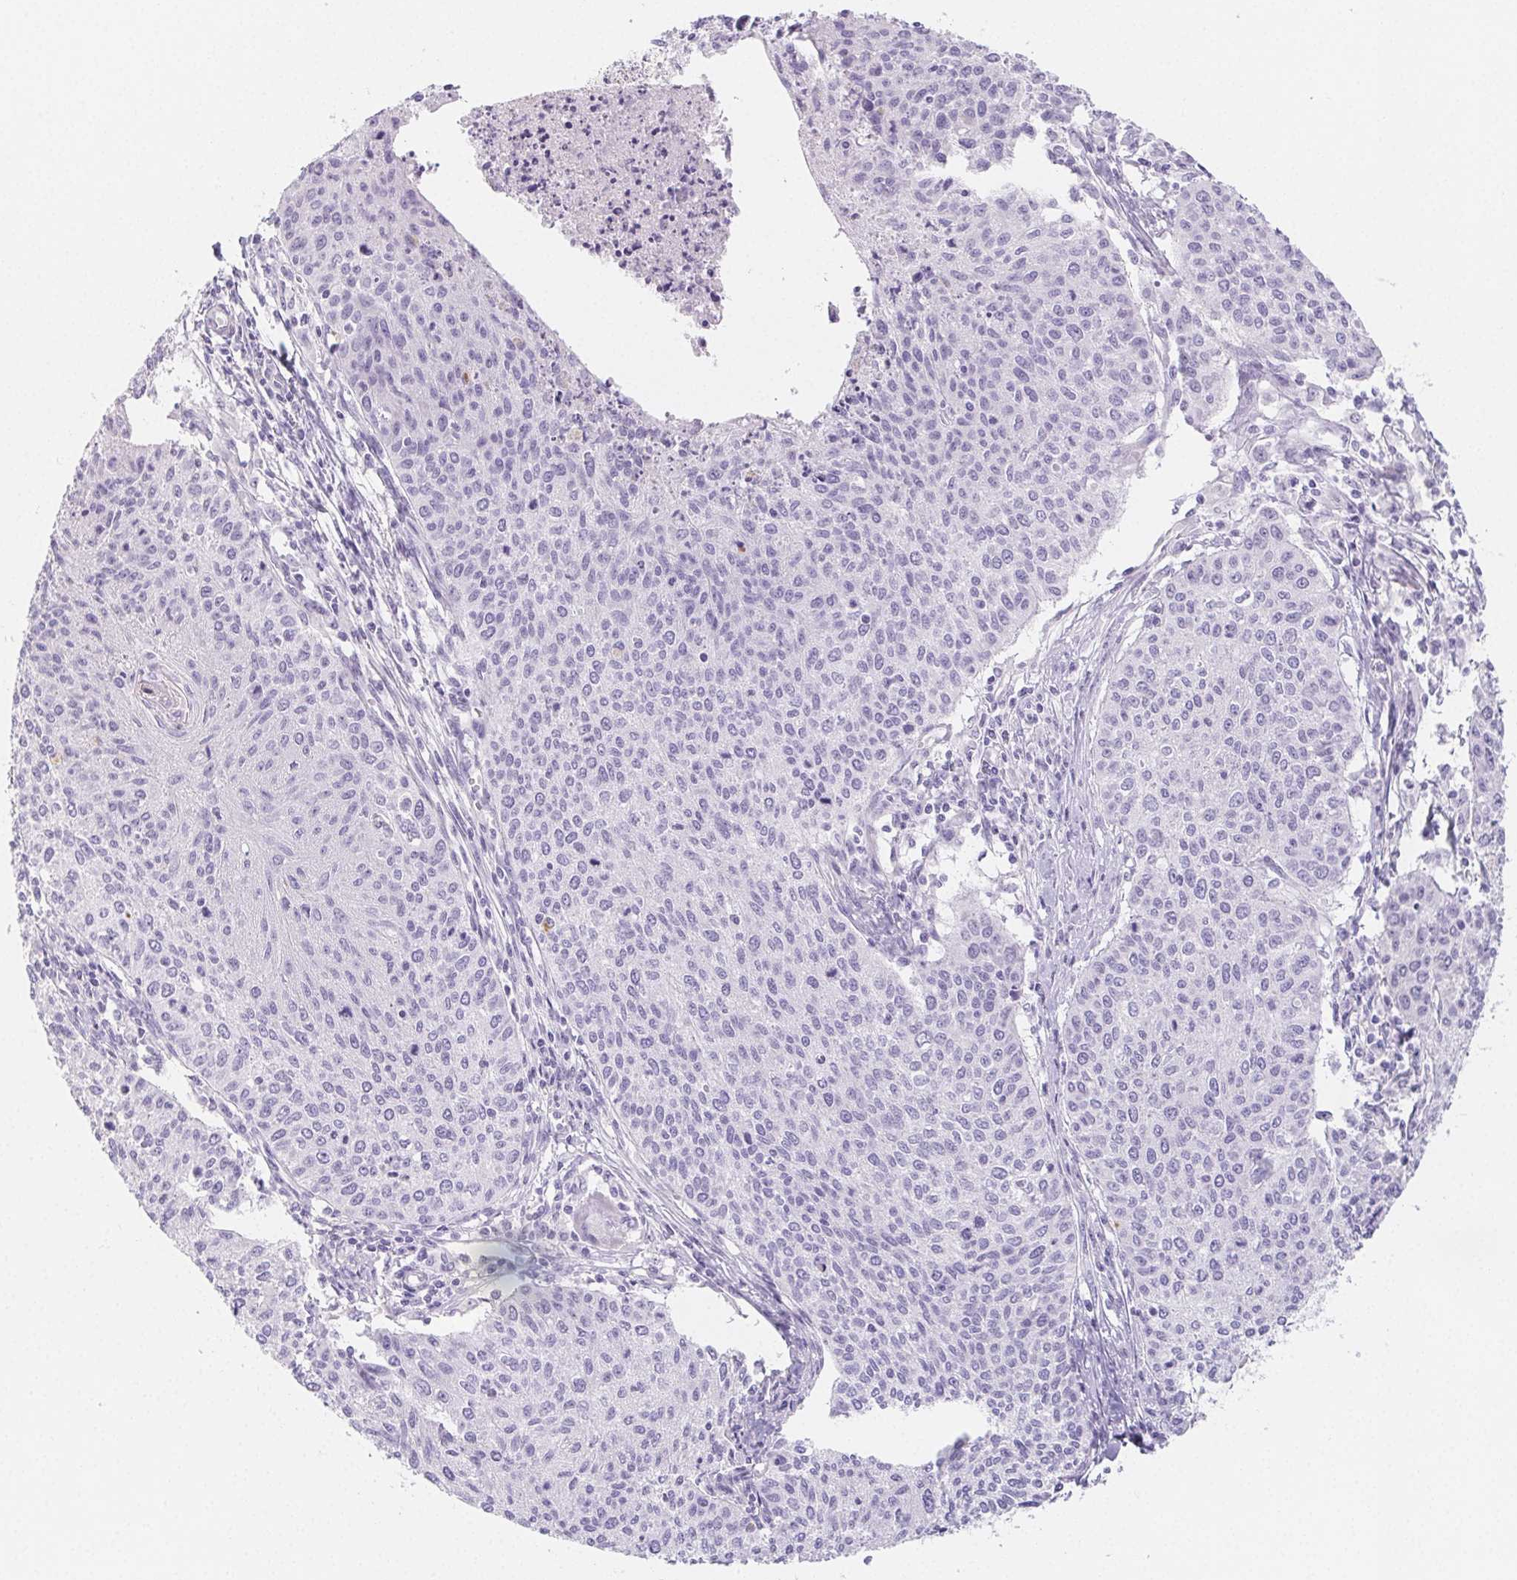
{"staining": {"intensity": "negative", "quantity": "none", "location": "none"}, "tissue": "cervical cancer", "cell_type": "Tumor cells", "image_type": "cancer", "snomed": [{"axis": "morphology", "description": "Squamous cell carcinoma, NOS"}, {"axis": "topography", "description": "Cervix"}], "caption": "Protein analysis of squamous cell carcinoma (cervical) demonstrates no significant expression in tumor cells.", "gene": "ZBBX", "patient": {"sex": "female", "age": 38}}